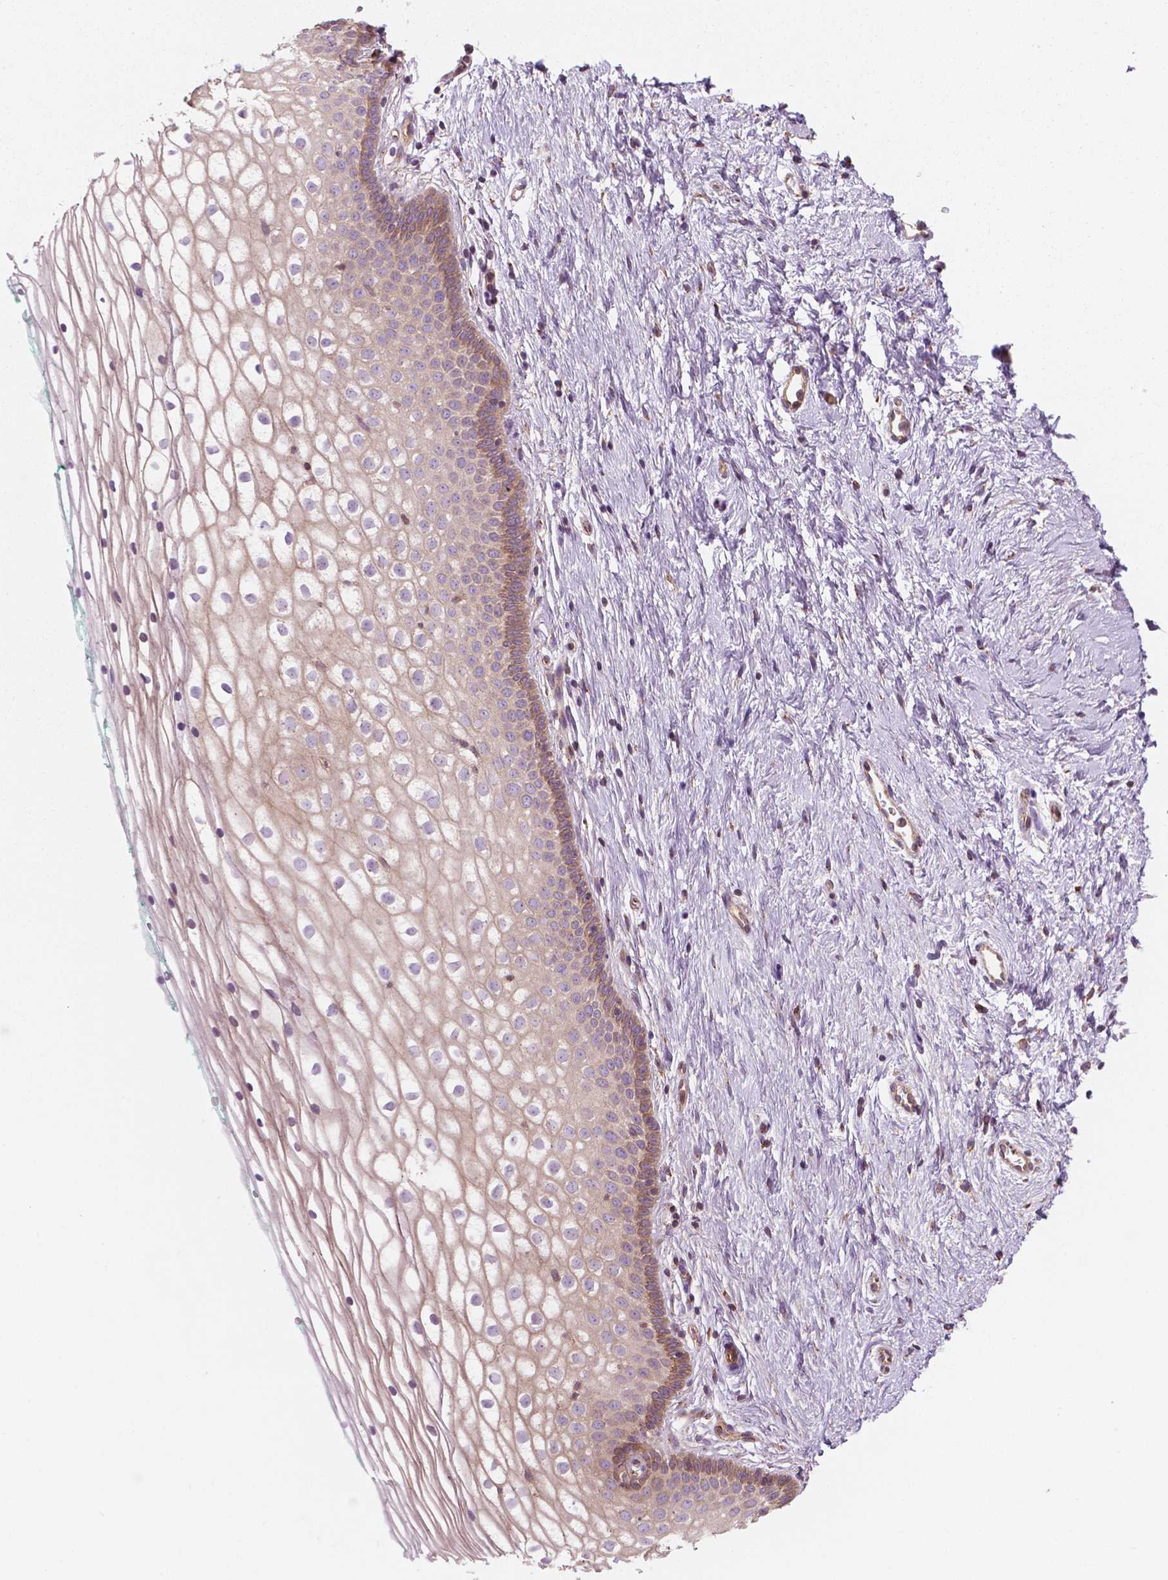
{"staining": {"intensity": "moderate", "quantity": "<25%", "location": "cytoplasmic/membranous"}, "tissue": "vagina", "cell_type": "Squamous epithelial cells", "image_type": "normal", "snomed": [{"axis": "morphology", "description": "Normal tissue, NOS"}, {"axis": "topography", "description": "Vagina"}], "caption": "DAB immunohistochemical staining of unremarkable vagina exhibits moderate cytoplasmic/membranous protein expression in about <25% of squamous epithelial cells. (Brightfield microscopy of DAB IHC at high magnification).", "gene": "SURF4", "patient": {"sex": "female", "age": 36}}